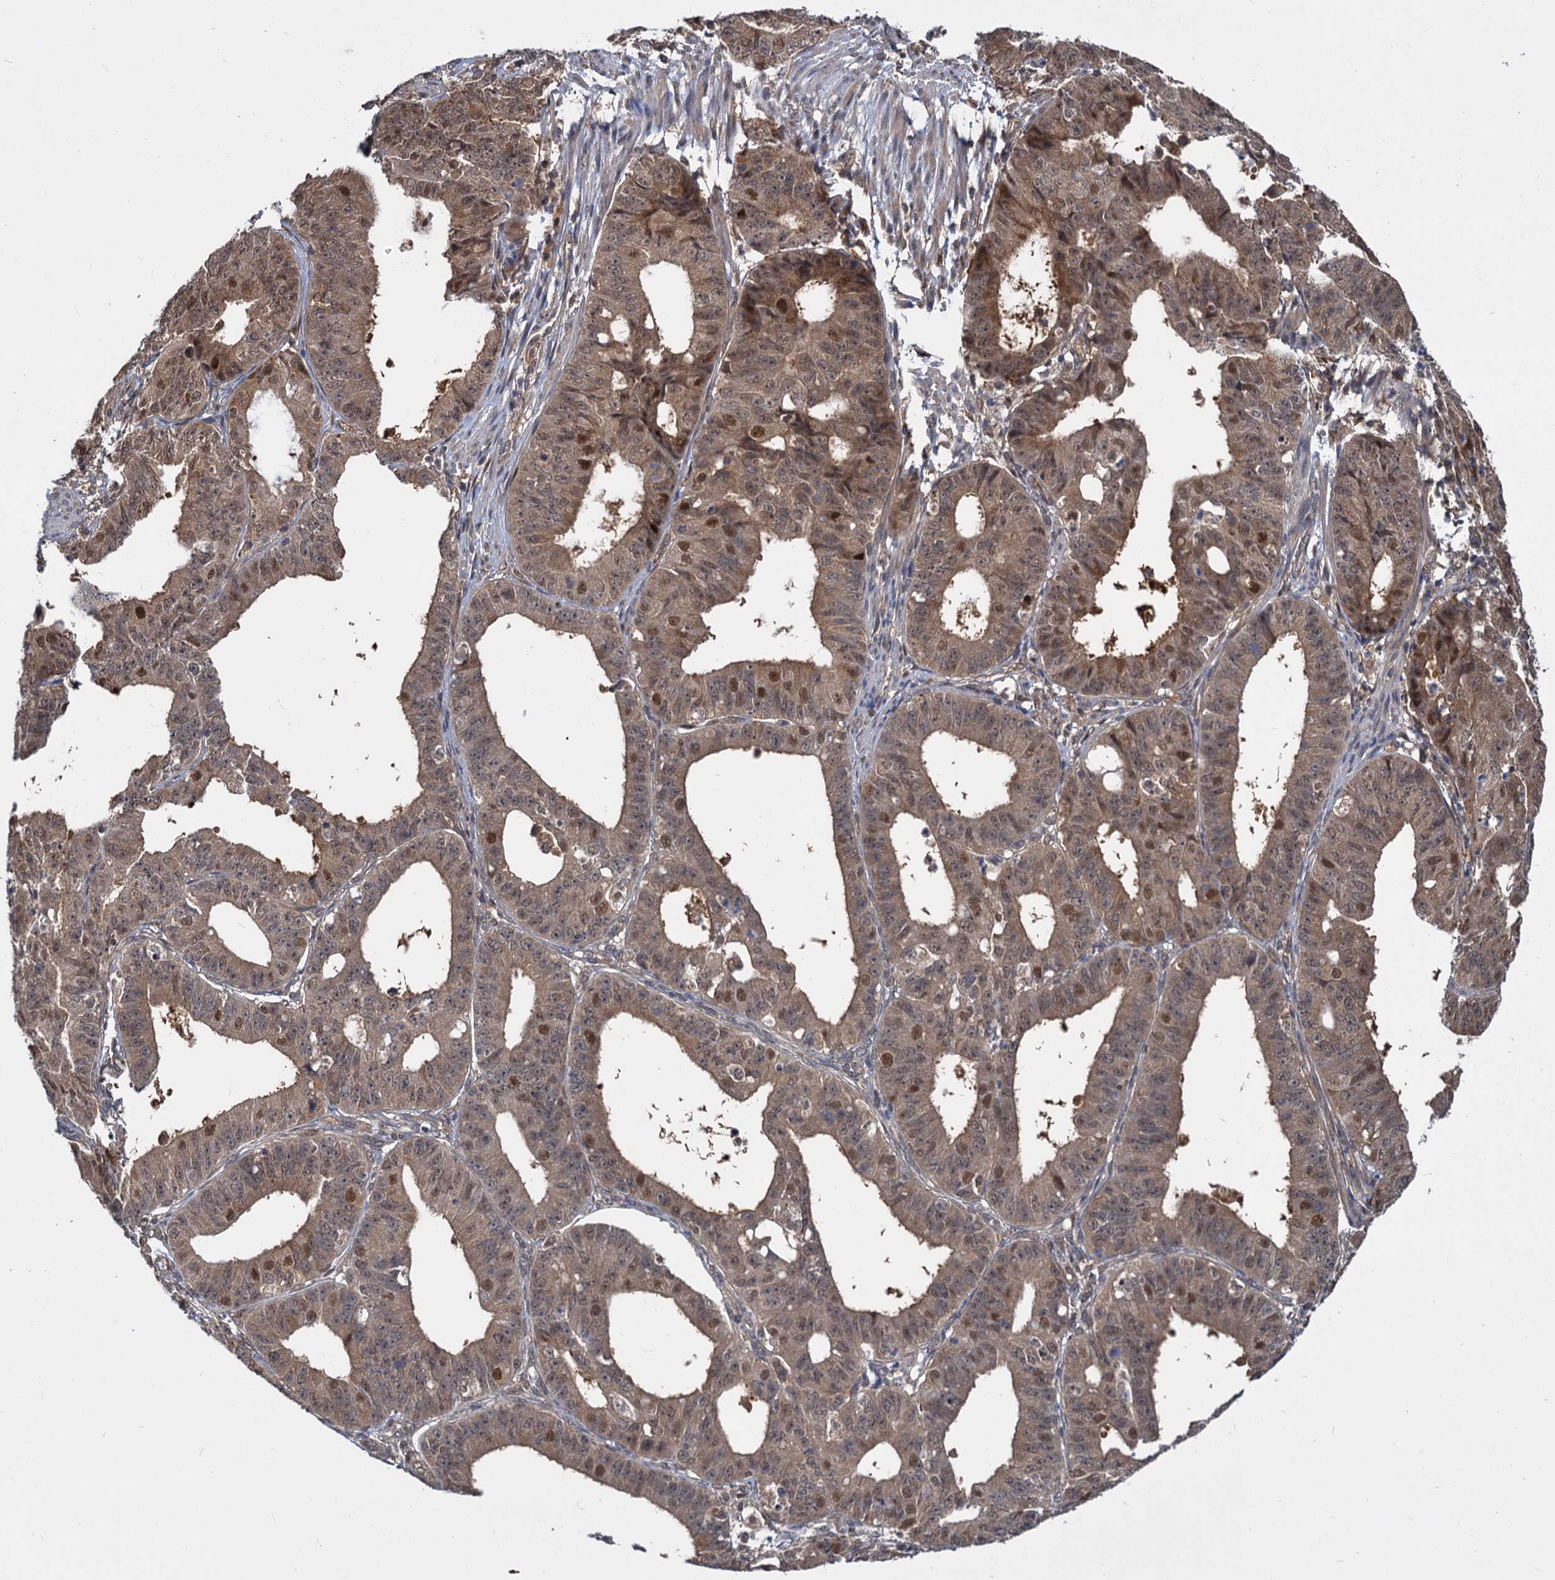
{"staining": {"intensity": "moderate", "quantity": ">75%", "location": "cytoplasmic/membranous,nuclear"}, "tissue": "ovarian cancer", "cell_type": "Tumor cells", "image_type": "cancer", "snomed": [{"axis": "morphology", "description": "Carcinoma, endometroid"}, {"axis": "topography", "description": "Appendix"}, {"axis": "topography", "description": "Ovary"}], "caption": "There is medium levels of moderate cytoplasmic/membranous and nuclear positivity in tumor cells of ovarian cancer, as demonstrated by immunohistochemical staining (brown color).", "gene": "PSMD4", "patient": {"sex": "female", "age": 42}}